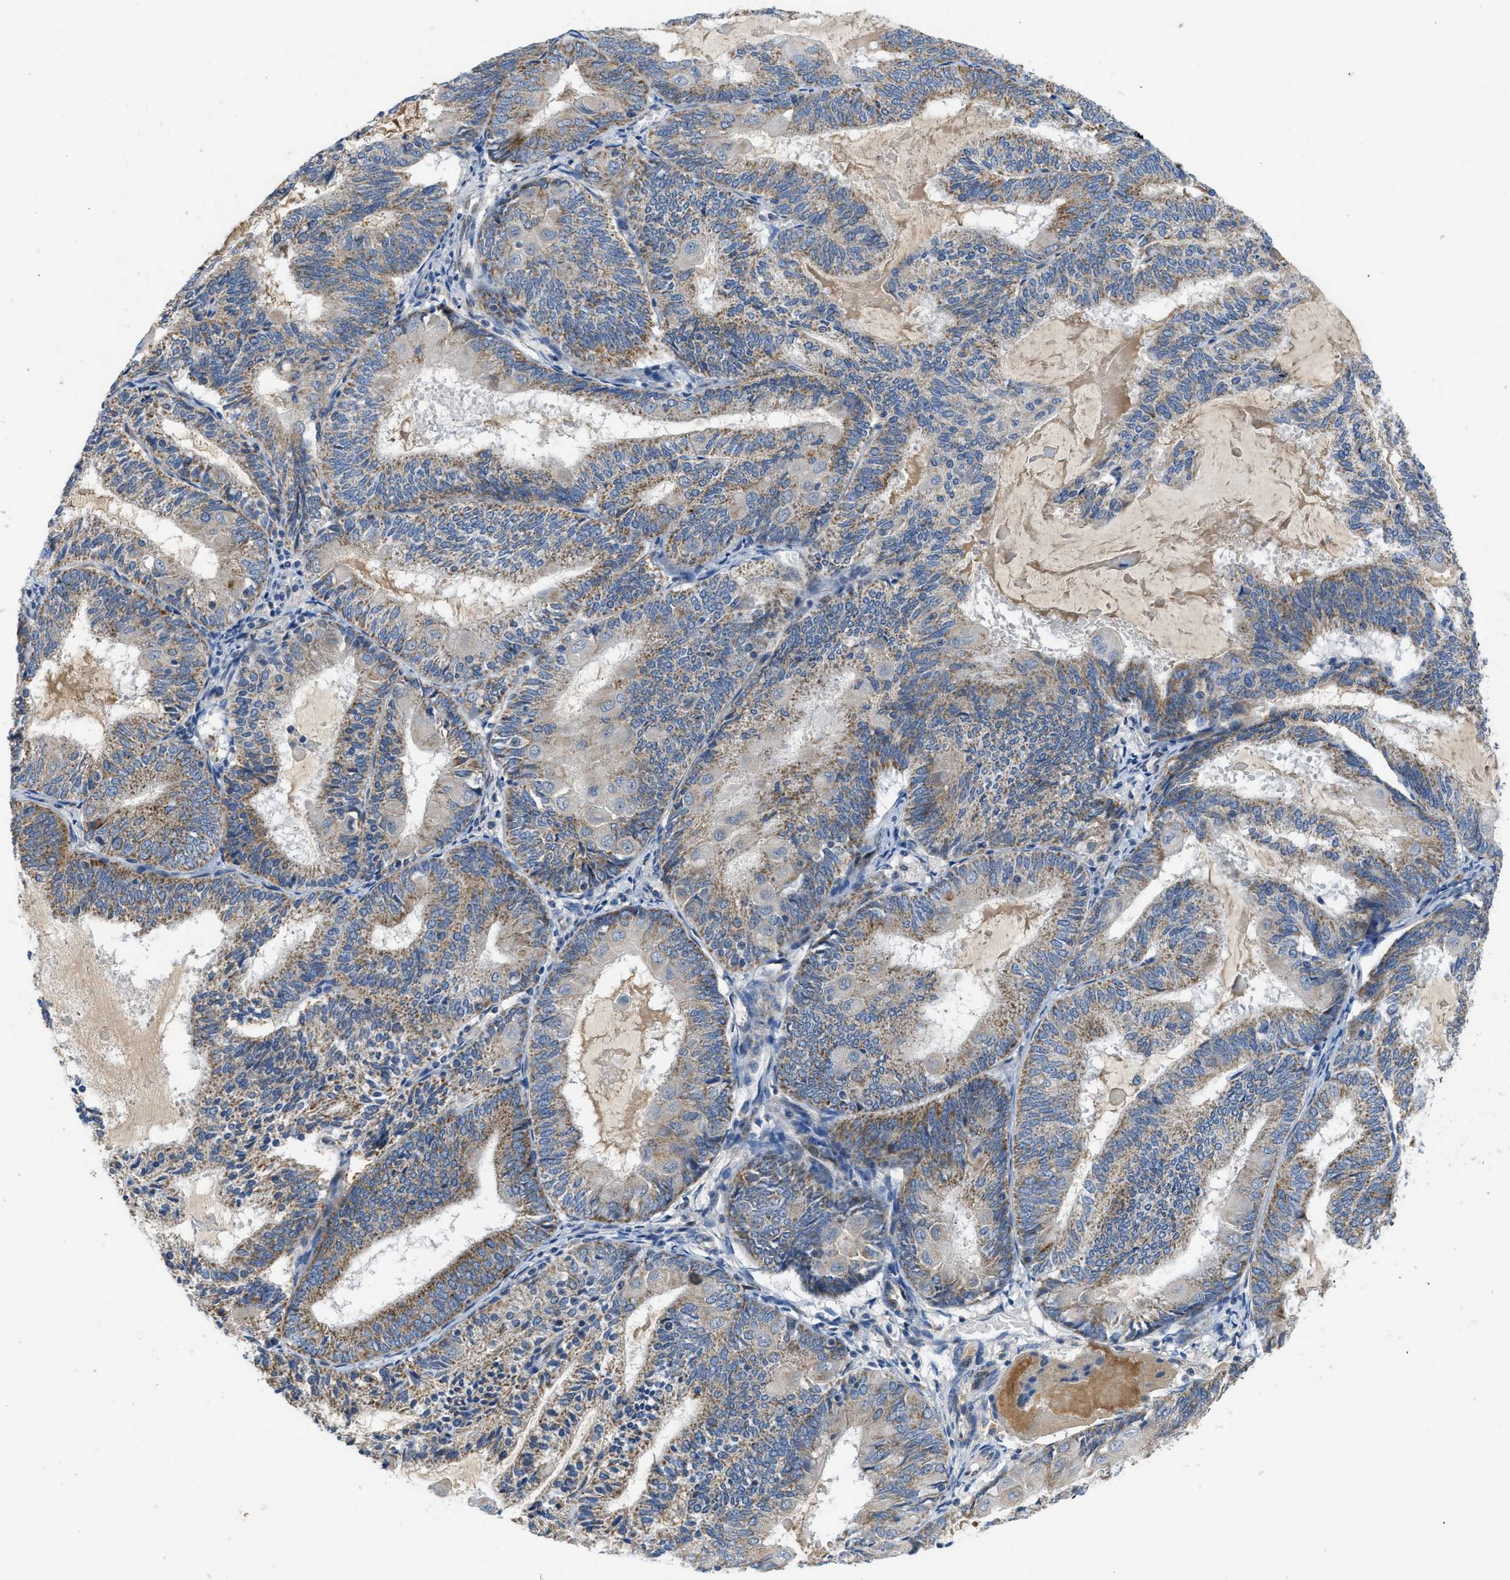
{"staining": {"intensity": "moderate", "quantity": ">75%", "location": "cytoplasmic/membranous"}, "tissue": "endometrial cancer", "cell_type": "Tumor cells", "image_type": "cancer", "snomed": [{"axis": "morphology", "description": "Adenocarcinoma, NOS"}, {"axis": "topography", "description": "Endometrium"}], "caption": "This histopathology image reveals endometrial cancer (adenocarcinoma) stained with immunohistochemistry to label a protein in brown. The cytoplasmic/membranous of tumor cells show moderate positivity for the protein. Nuclei are counter-stained blue.", "gene": "PNKD", "patient": {"sex": "female", "age": 81}}